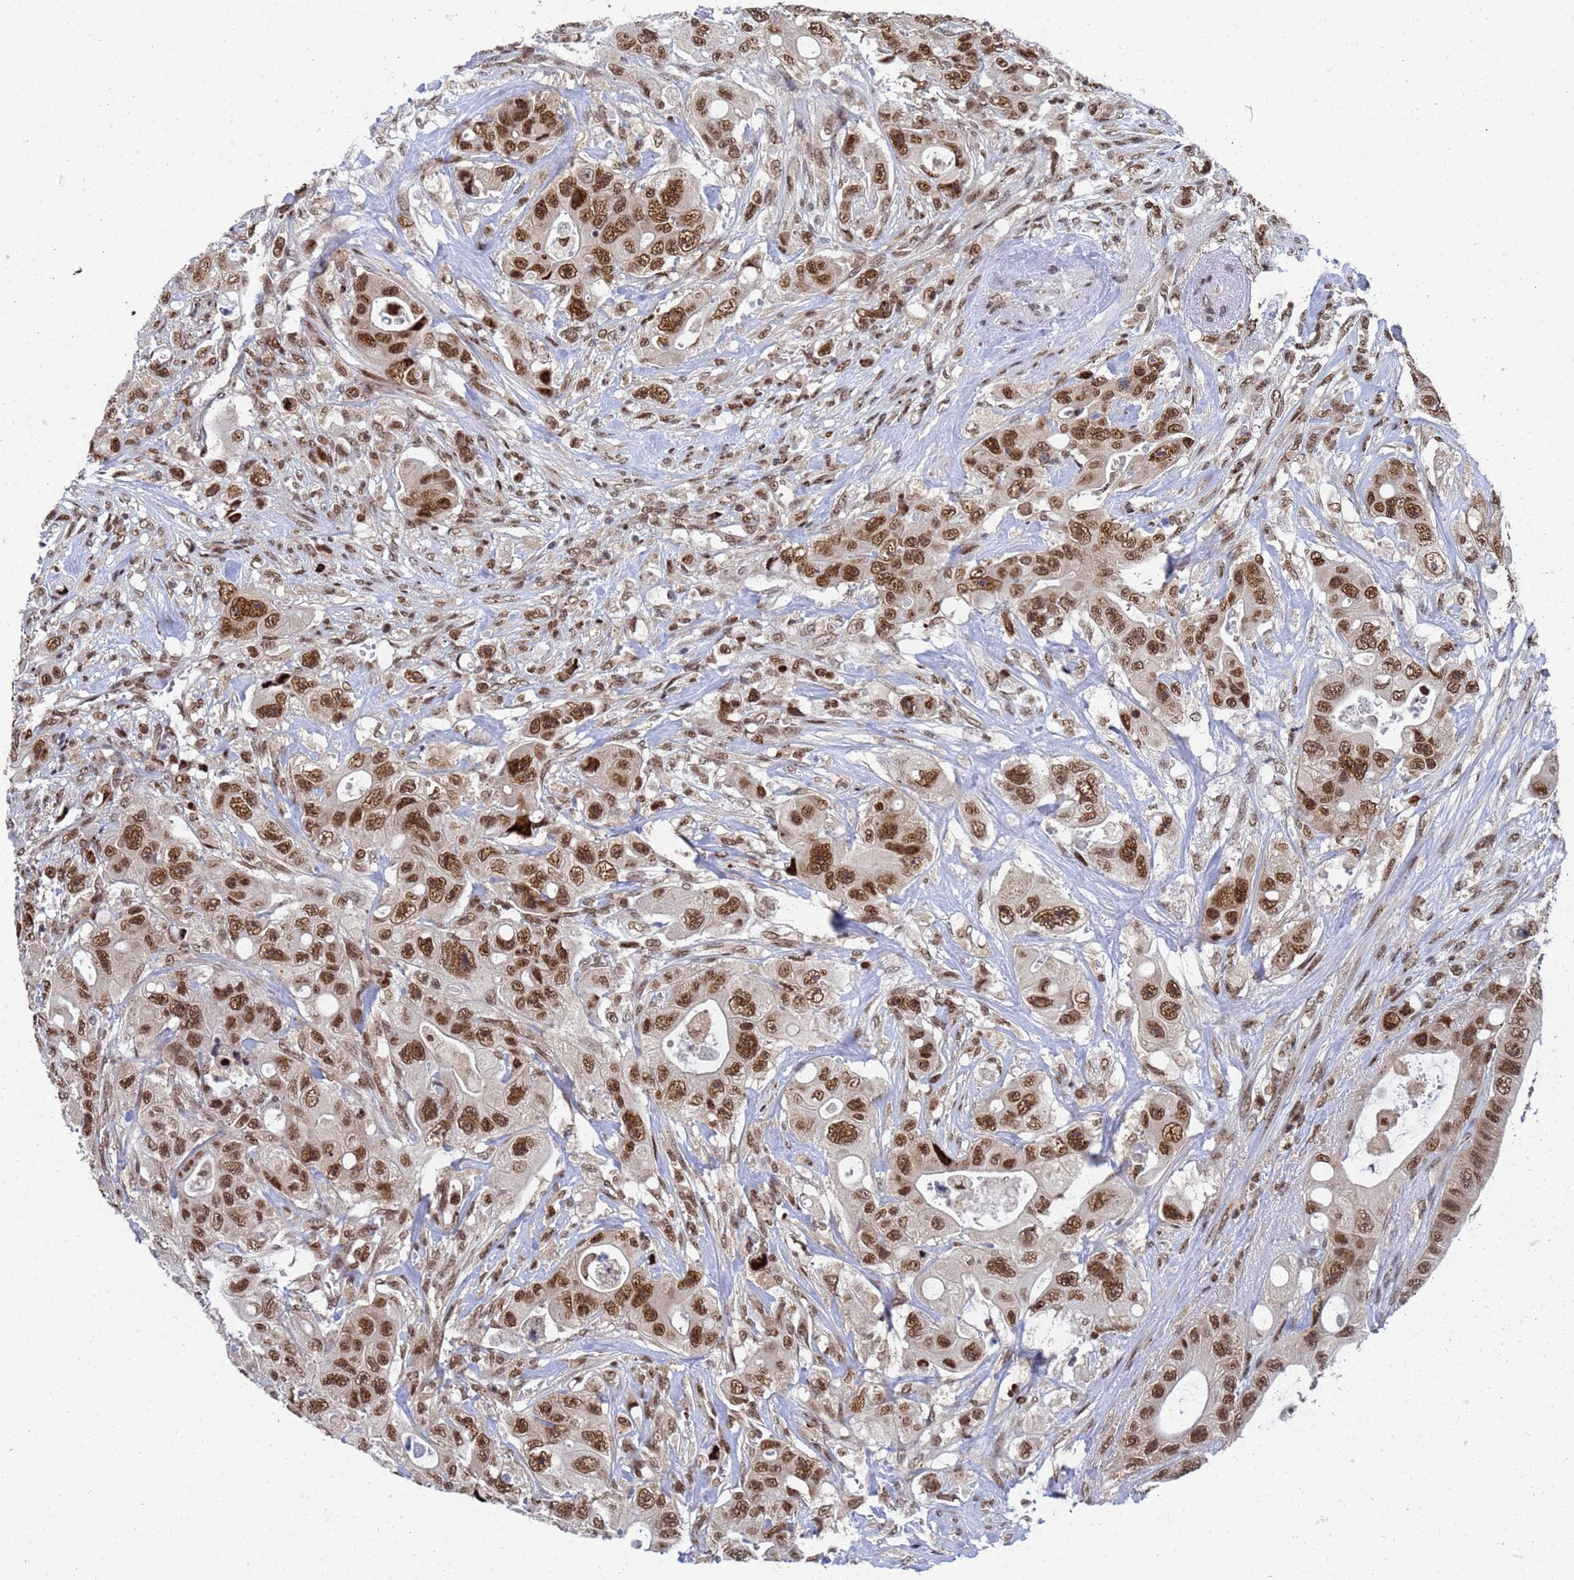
{"staining": {"intensity": "strong", "quantity": ">75%", "location": "nuclear"}, "tissue": "colorectal cancer", "cell_type": "Tumor cells", "image_type": "cancer", "snomed": [{"axis": "morphology", "description": "Adenocarcinoma, NOS"}, {"axis": "topography", "description": "Colon"}], "caption": "High-power microscopy captured an immunohistochemistry (IHC) photomicrograph of adenocarcinoma (colorectal), revealing strong nuclear positivity in approximately >75% of tumor cells. The staining is performed using DAB brown chromogen to label protein expression. The nuclei are counter-stained blue using hematoxylin.", "gene": "AP5Z1", "patient": {"sex": "female", "age": 46}}